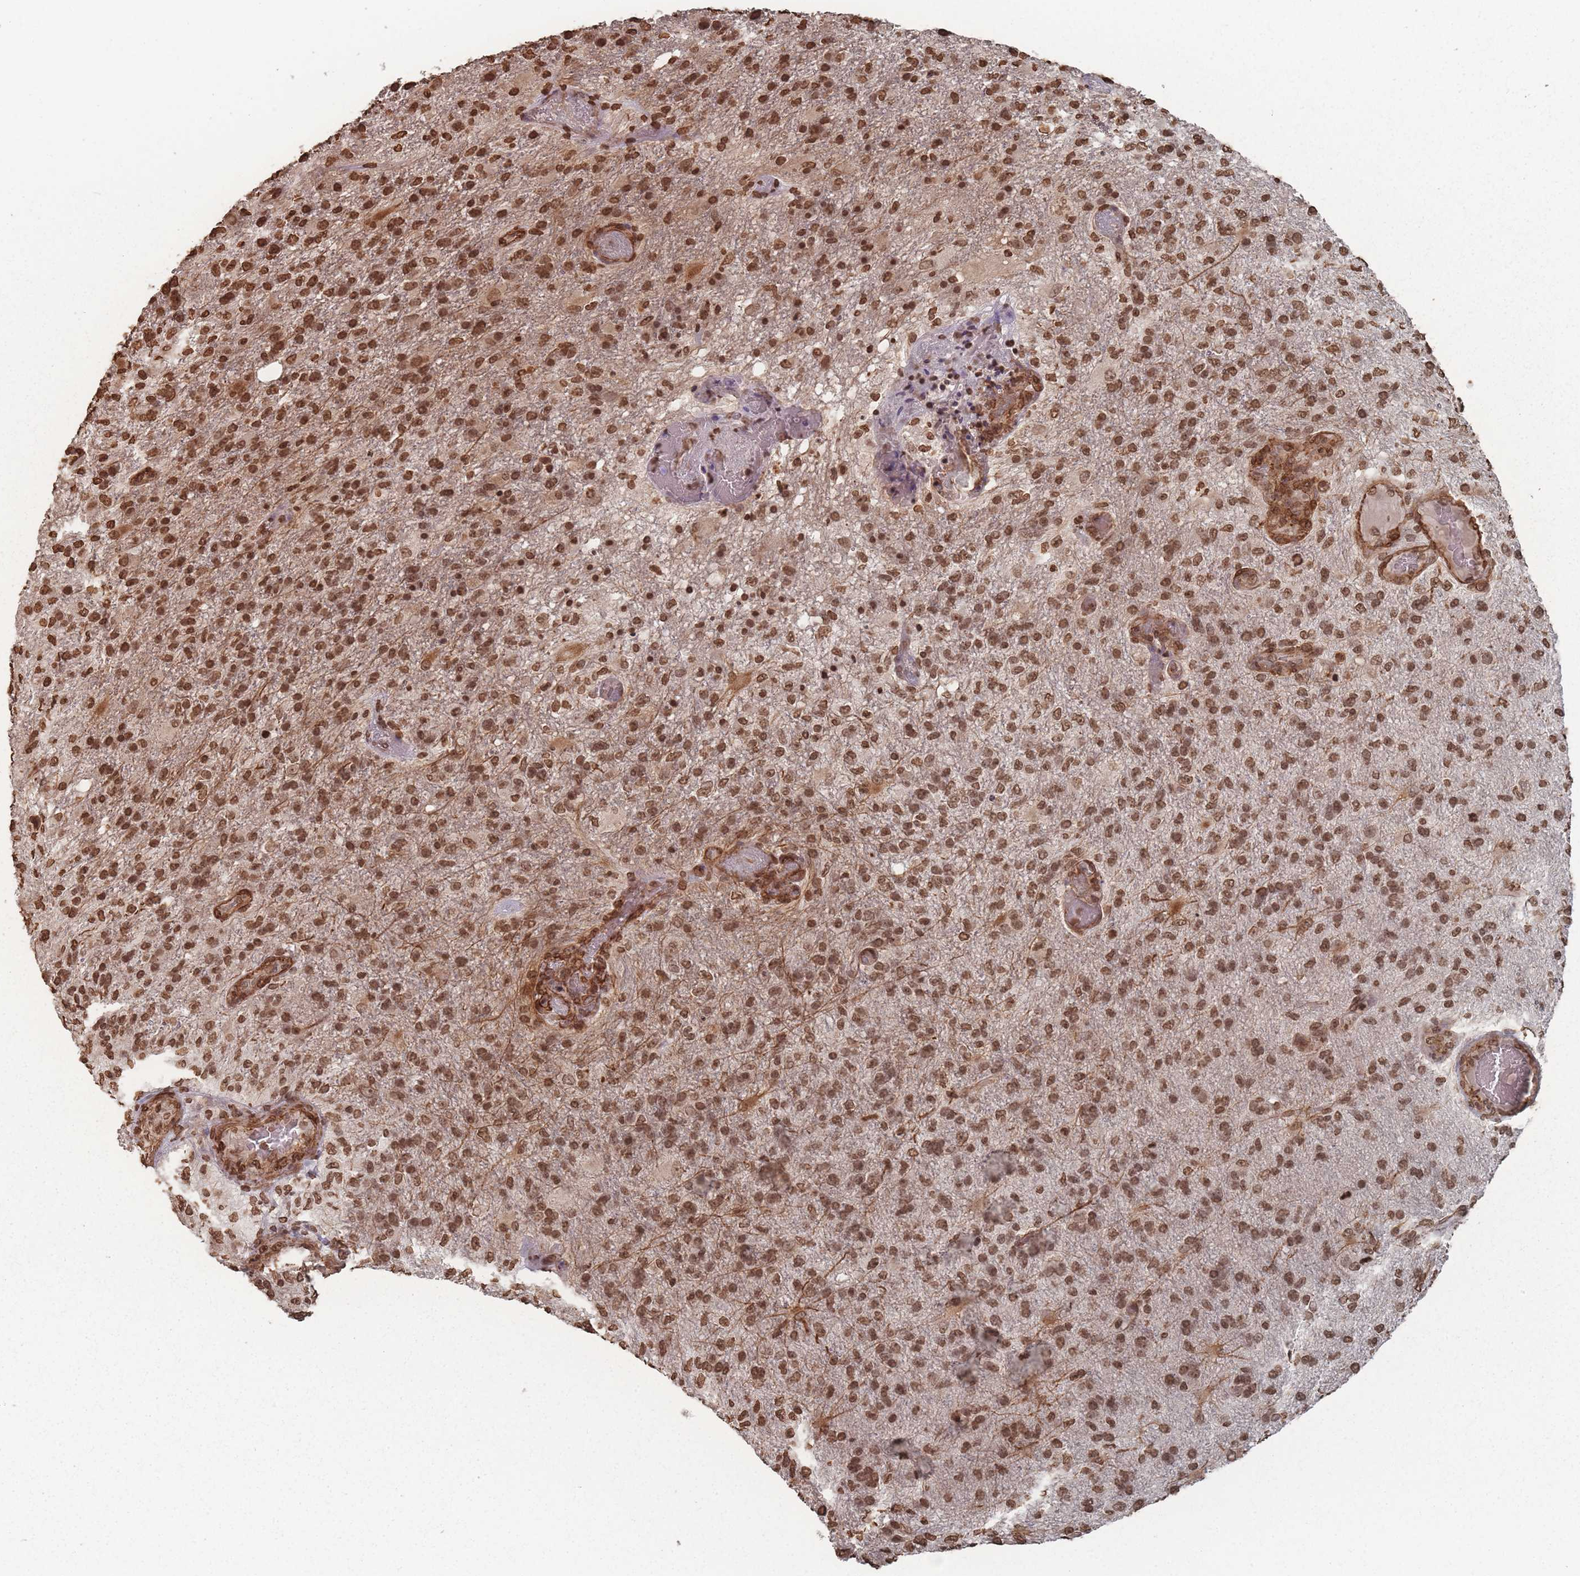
{"staining": {"intensity": "strong", "quantity": ">75%", "location": "nuclear"}, "tissue": "glioma", "cell_type": "Tumor cells", "image_type": "cancer", "snomed": [{"axis": "morphology", "description": "Glioma, malignant, High grade"}, {"axis": "topography", "description": "Brain"}], "caption": "There is high levels of strong nuclear expression in tumor cells of malignant high-grade glioma, as demonstrated by immunohistochemical staining (brown color).", "gene": "PLEKHG5", "patient": {"sex": "female", "age": 74}}